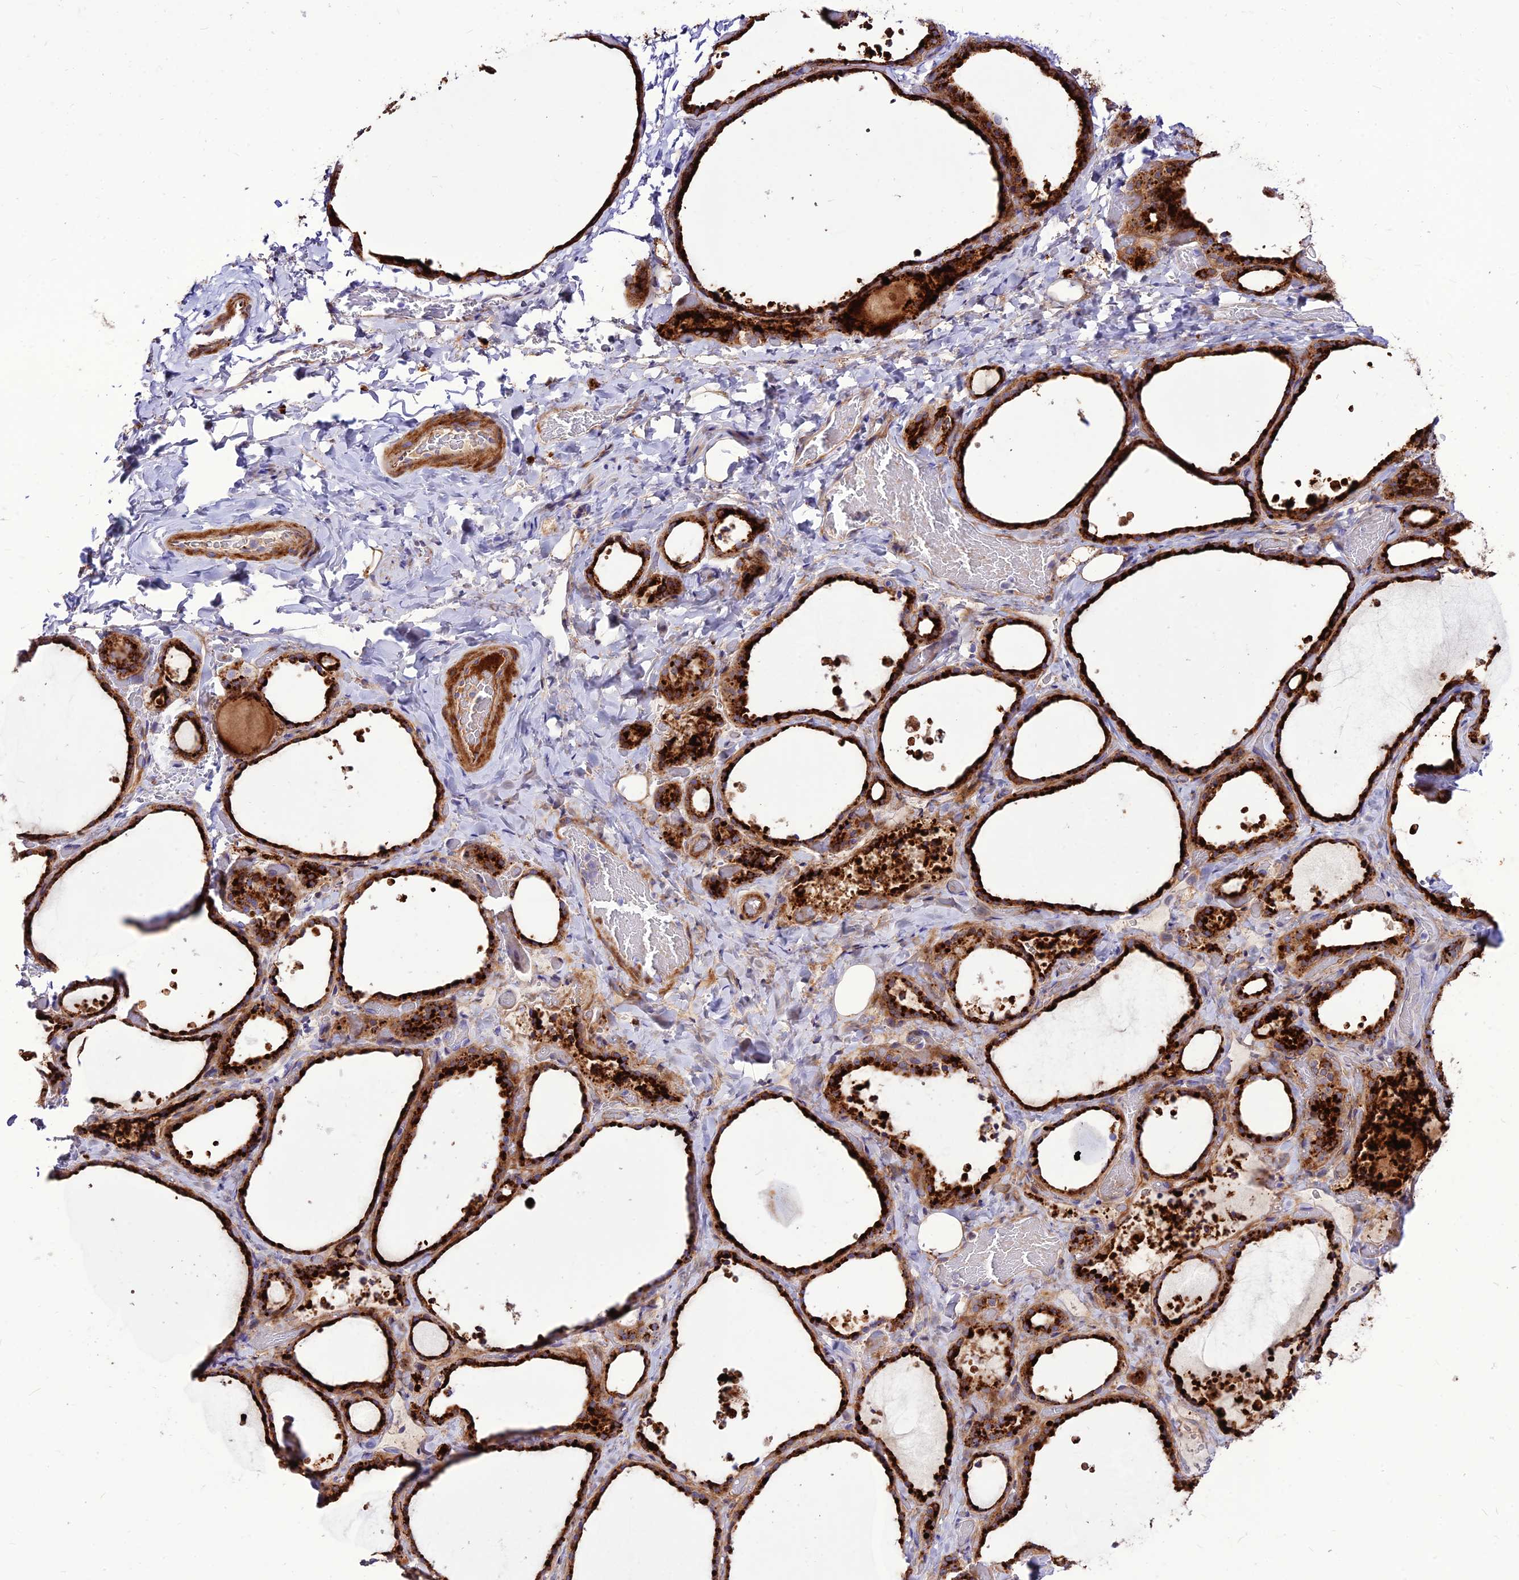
{"staining": {"intensity": "strong", "quantity": ">75%", "location": "cytoplasmic/membranous"}, "tissue": "thyroid gland", "cell_type": "Glandular cells", "image_type": "normal", "snomed": [{"axis": "morphology", "description": "Normal tissue, NOS"}, {"axis": "topography", "description": "Thyroid gland"}], "caption": "A brown stain labels strong cytoplasmic/membranous expression of a protein in glandular cells of normal thyroid gland. Using DAB (3,3'-diaminobenzidine) (brown) and hematoxylin (blue) stains, captured at high magnification using brightfield microscopy.", "gene": "RIMOC1", "patient": {"sex": "female", "age": 44}}